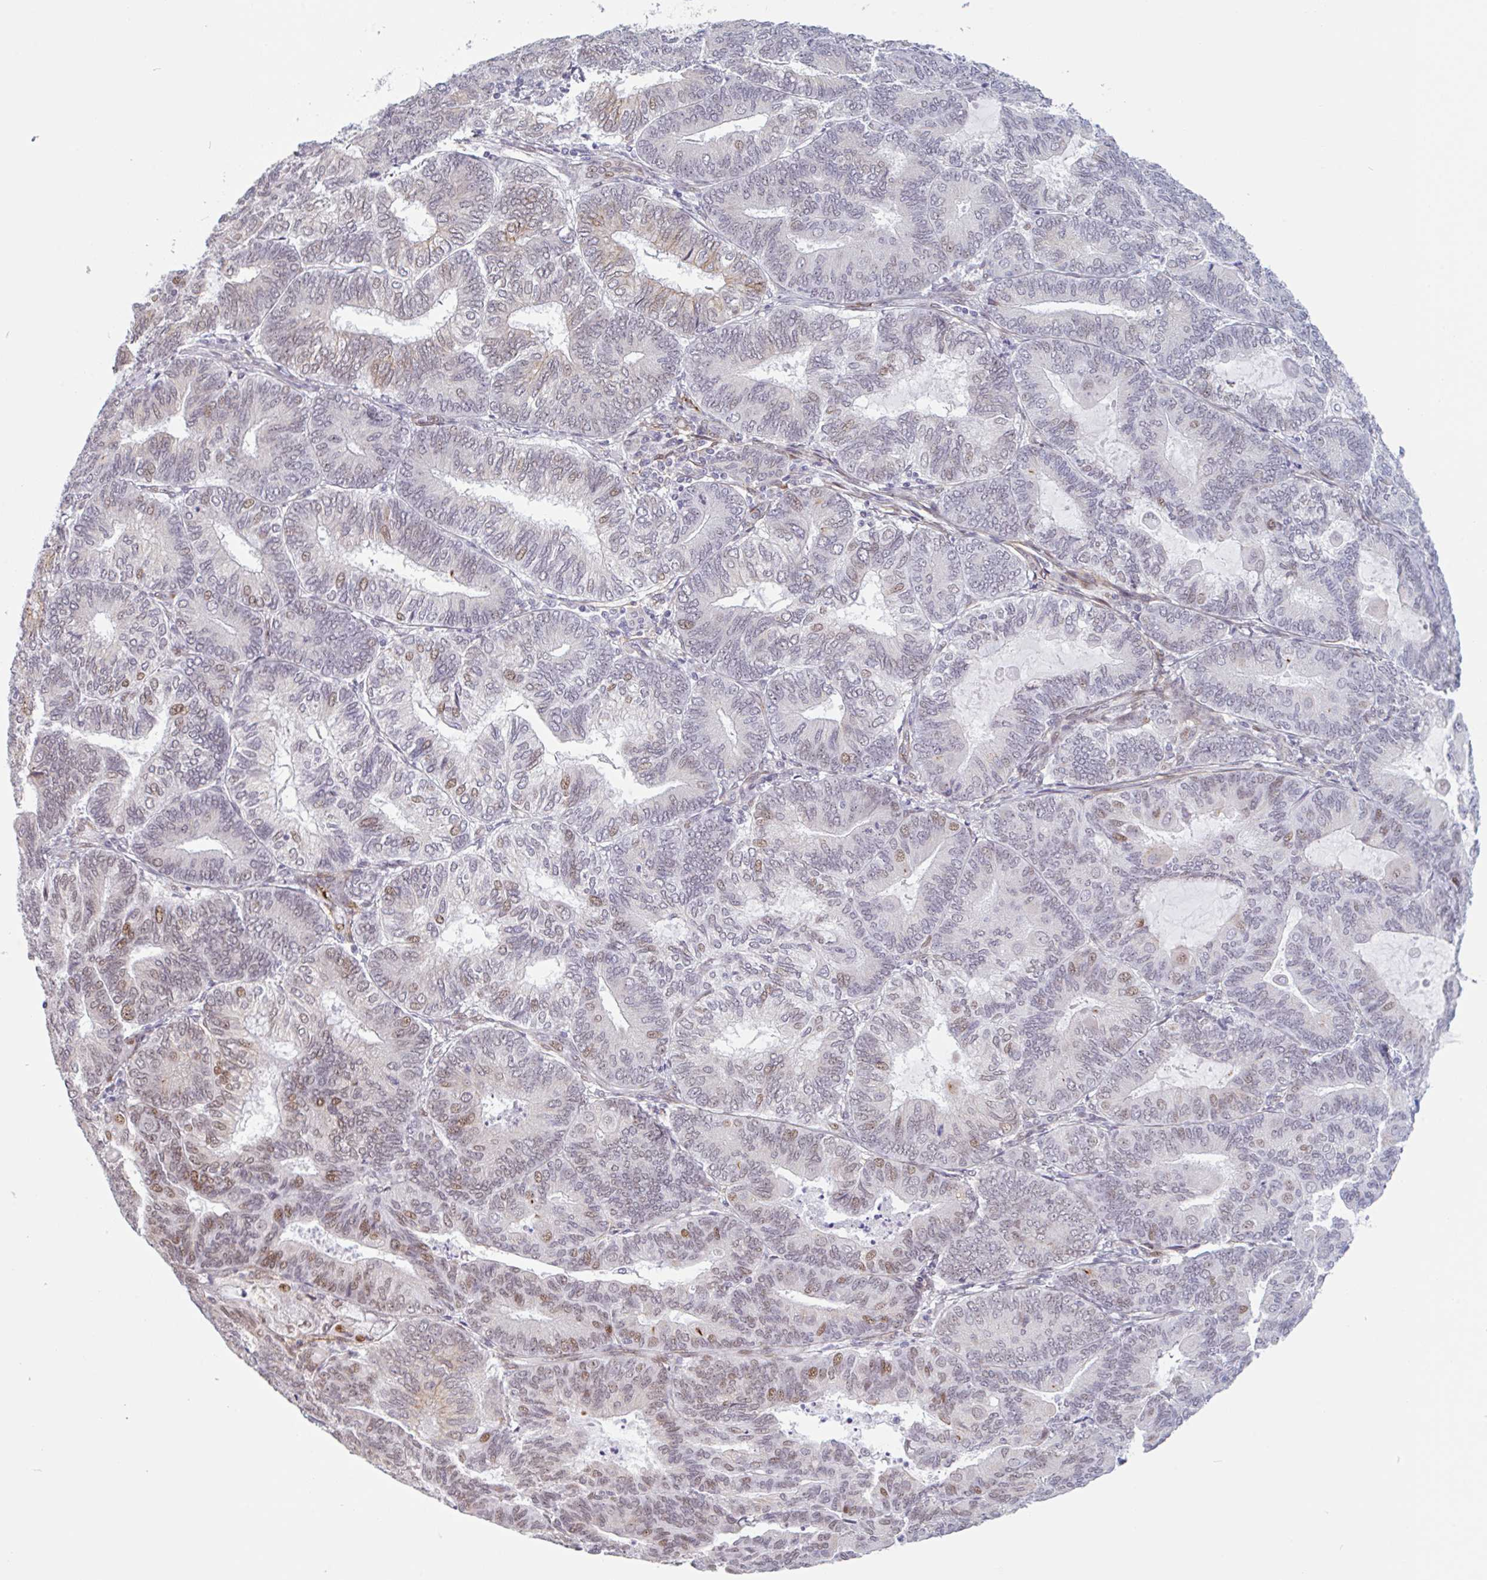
{"staining": {"intensity": "moderate", "quantity": "<25%", "location": "nuclear"}, "tissue": "endometrial cancer", "cell_type": "Tumor cells", "image_type": "cancer", "snomed": [{"axis": "morphology", "description": "Adenocarcinoma, NOS"}, {"axis": "topography", "description": "Endometrium"}], "caption": "This is an image of immunohistochemistry (IHC) staining of endometrial cancer (adenocarcinoma), which shows moderate positivity in the nuclear of tumor cells.", "gene": "TMEM119", "patient": {"sex": "female", "age": 81}}